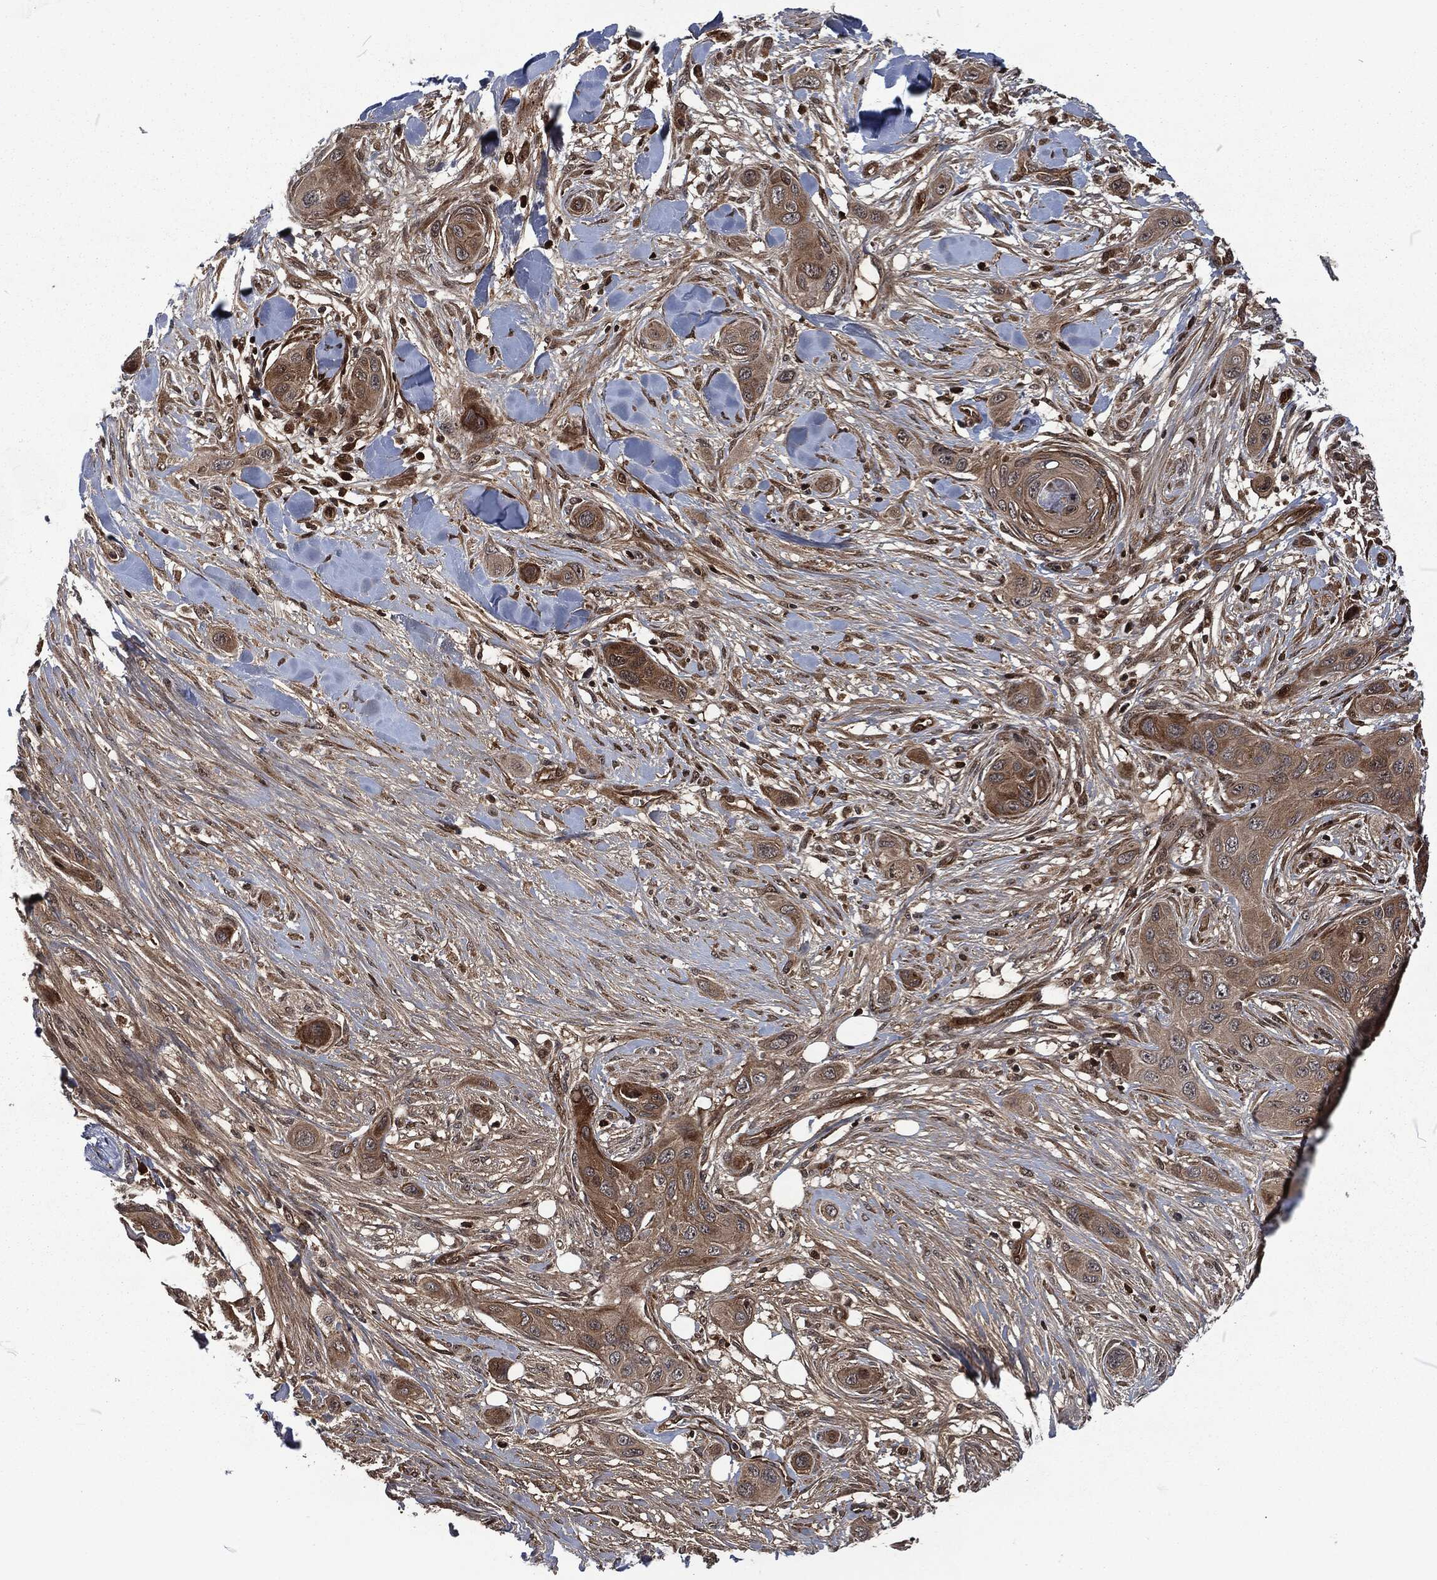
{"staining": {"intensity": "moderate", "quantity": "25%-75%", "location": "cytoplasmic/membranous"}, "tissue": "skin cancer", "cell_type": "Tumor cells", "image_type": "cancer", "snomed": [{"axis": "morphology", "description": "Squamous cell carcinoma, NOS"}, {"axis": "topography", "description": "Skin"}], "caption": "An IHC photomicrograph of neoplastic tissue is shown. Protein staining in brown labels moderate cytoplasmic/membranous positivity in skin cancer within tumor cells.", "gene": "CMPK2", "patient": {"sex": "male", "age": 78}}